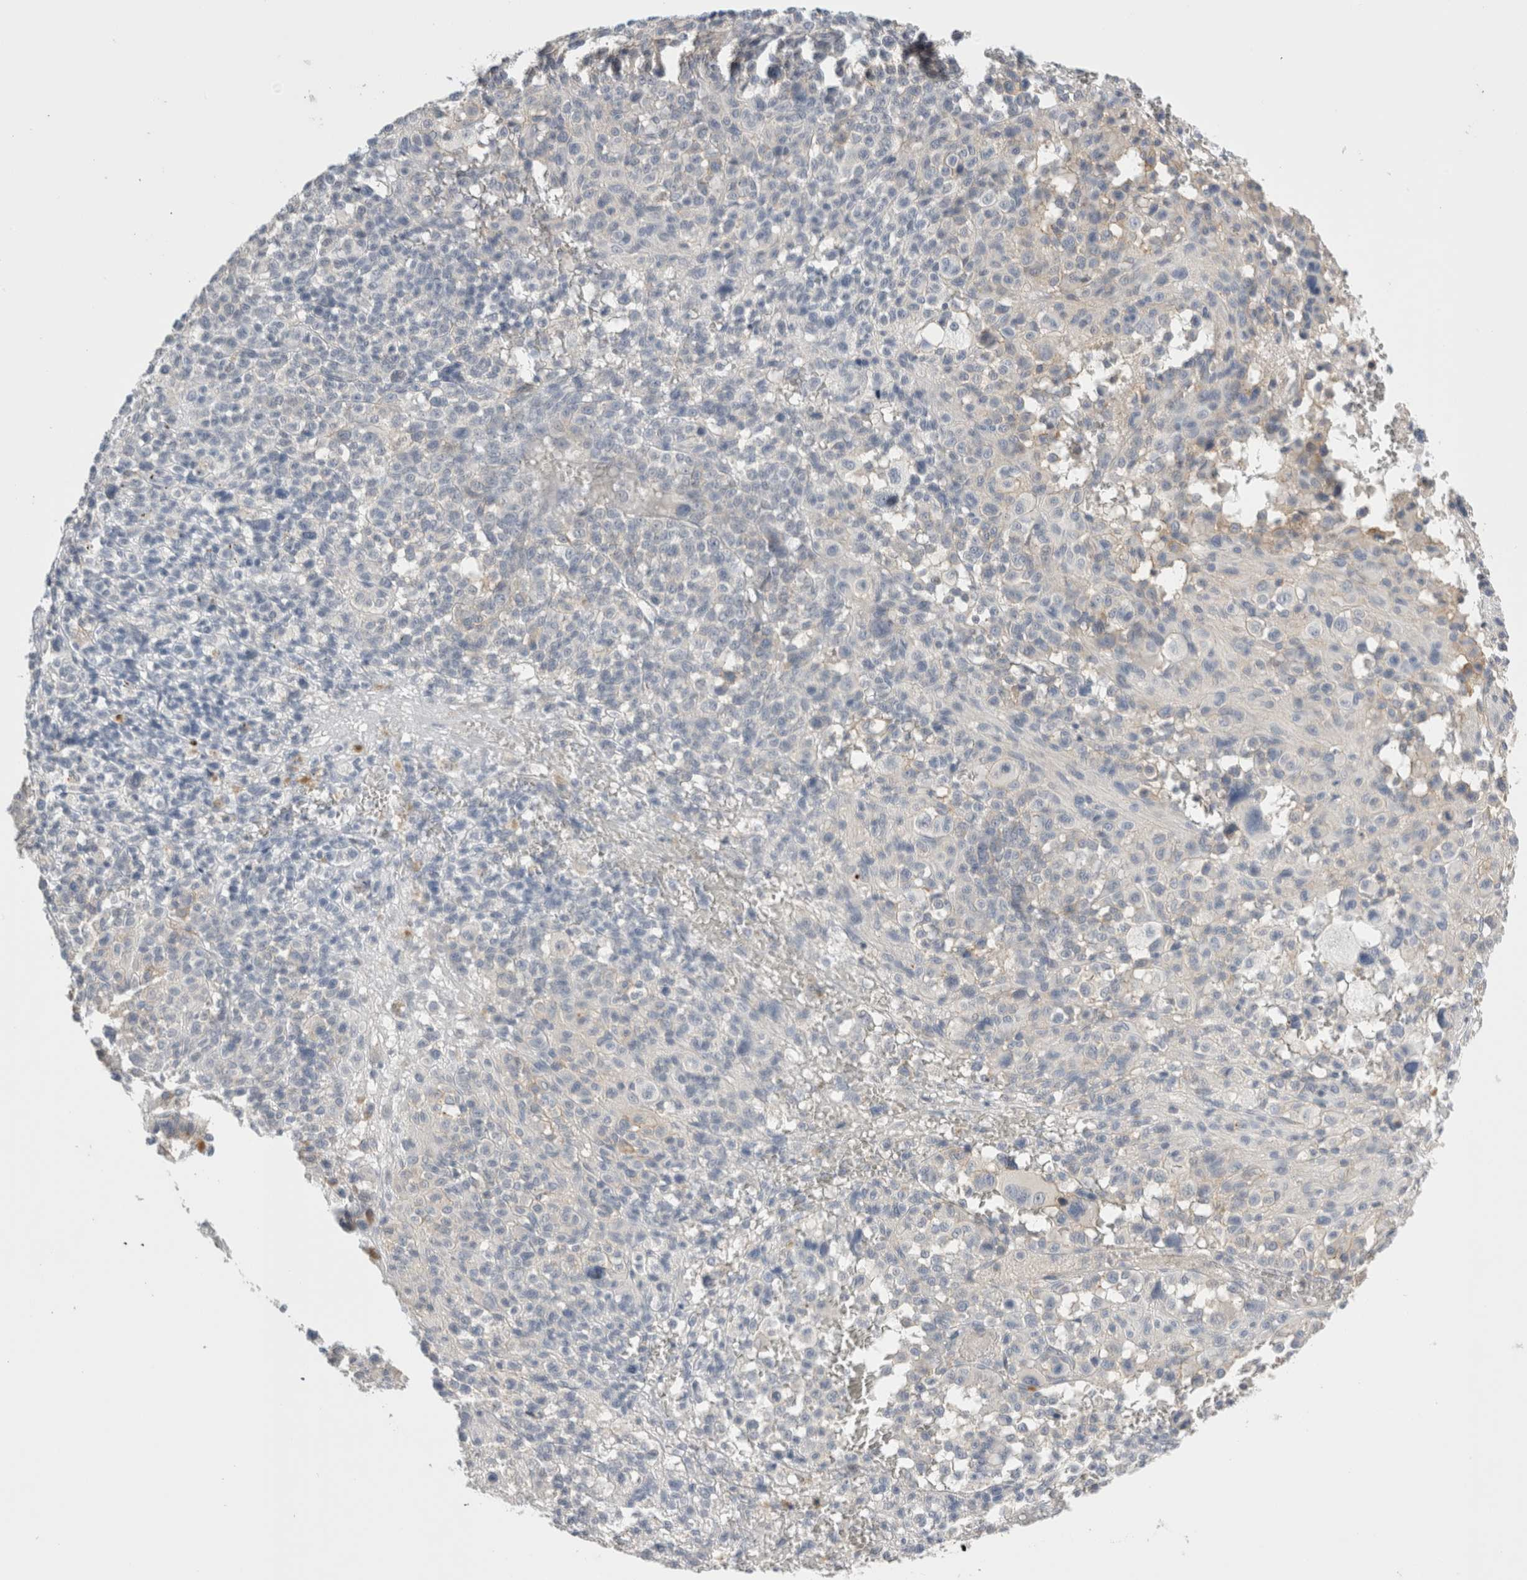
{"staining": {"intensity": "negative", "quantity": "none", "location": "none"}, "tissue": "melanoma", "cell_type": "Tumor cells", "image_type": "cancer", "snomed": [{"axis": "morphology", "description": "Malignant melanoma, Metastatic site"}, {"axis": "topography", "description": "Skin"}], "caption": "The immunohistochemistry image has no significant staining in tumor cells of melanoma tissue.", "gene": "VANGL1", "patient": {"sex": "female", "age": 74}}